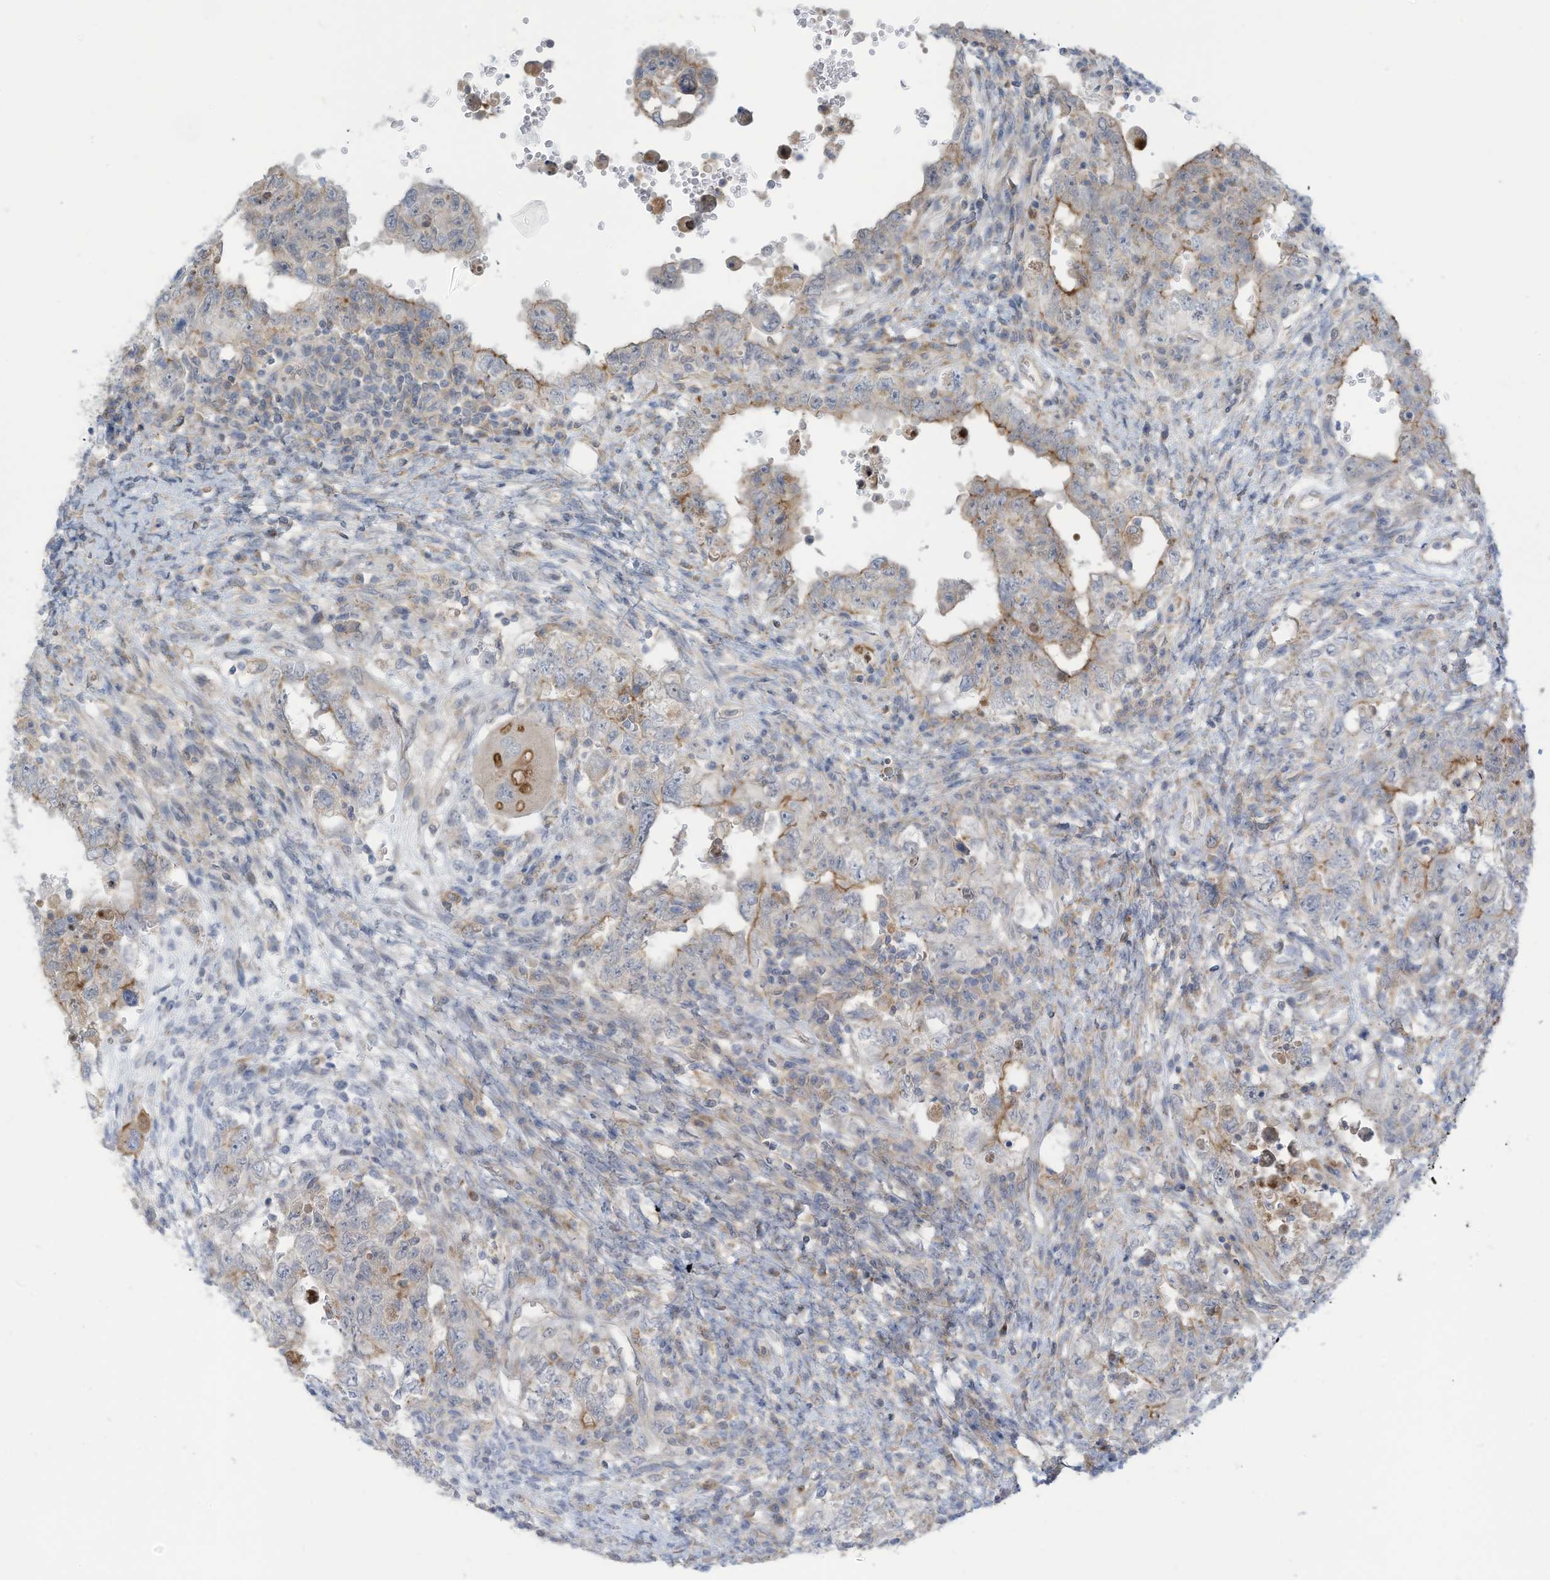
{"staining": {"intensity": "moderate", "quantity": "<25%", "location": "cytoplasmic/membranous"}, "tissue": "testis cancer", "cell_type": "Tumor cells", "image_type": "cancer", "snomed": [{"axis": "morphology", "description": "Carcinoma, Embryonal, NOS"}, {"axis": "topography", "description": "Testis"}], "caption": "There is low levels of moderate cytoplasmic/membranous expression in tumor cells of testis embryonal carcinoma, as demonstrated by immunohistochemical staining (brown color).", "gene": "ADAT2", "patient": {"sex": "male", "age": 26}}